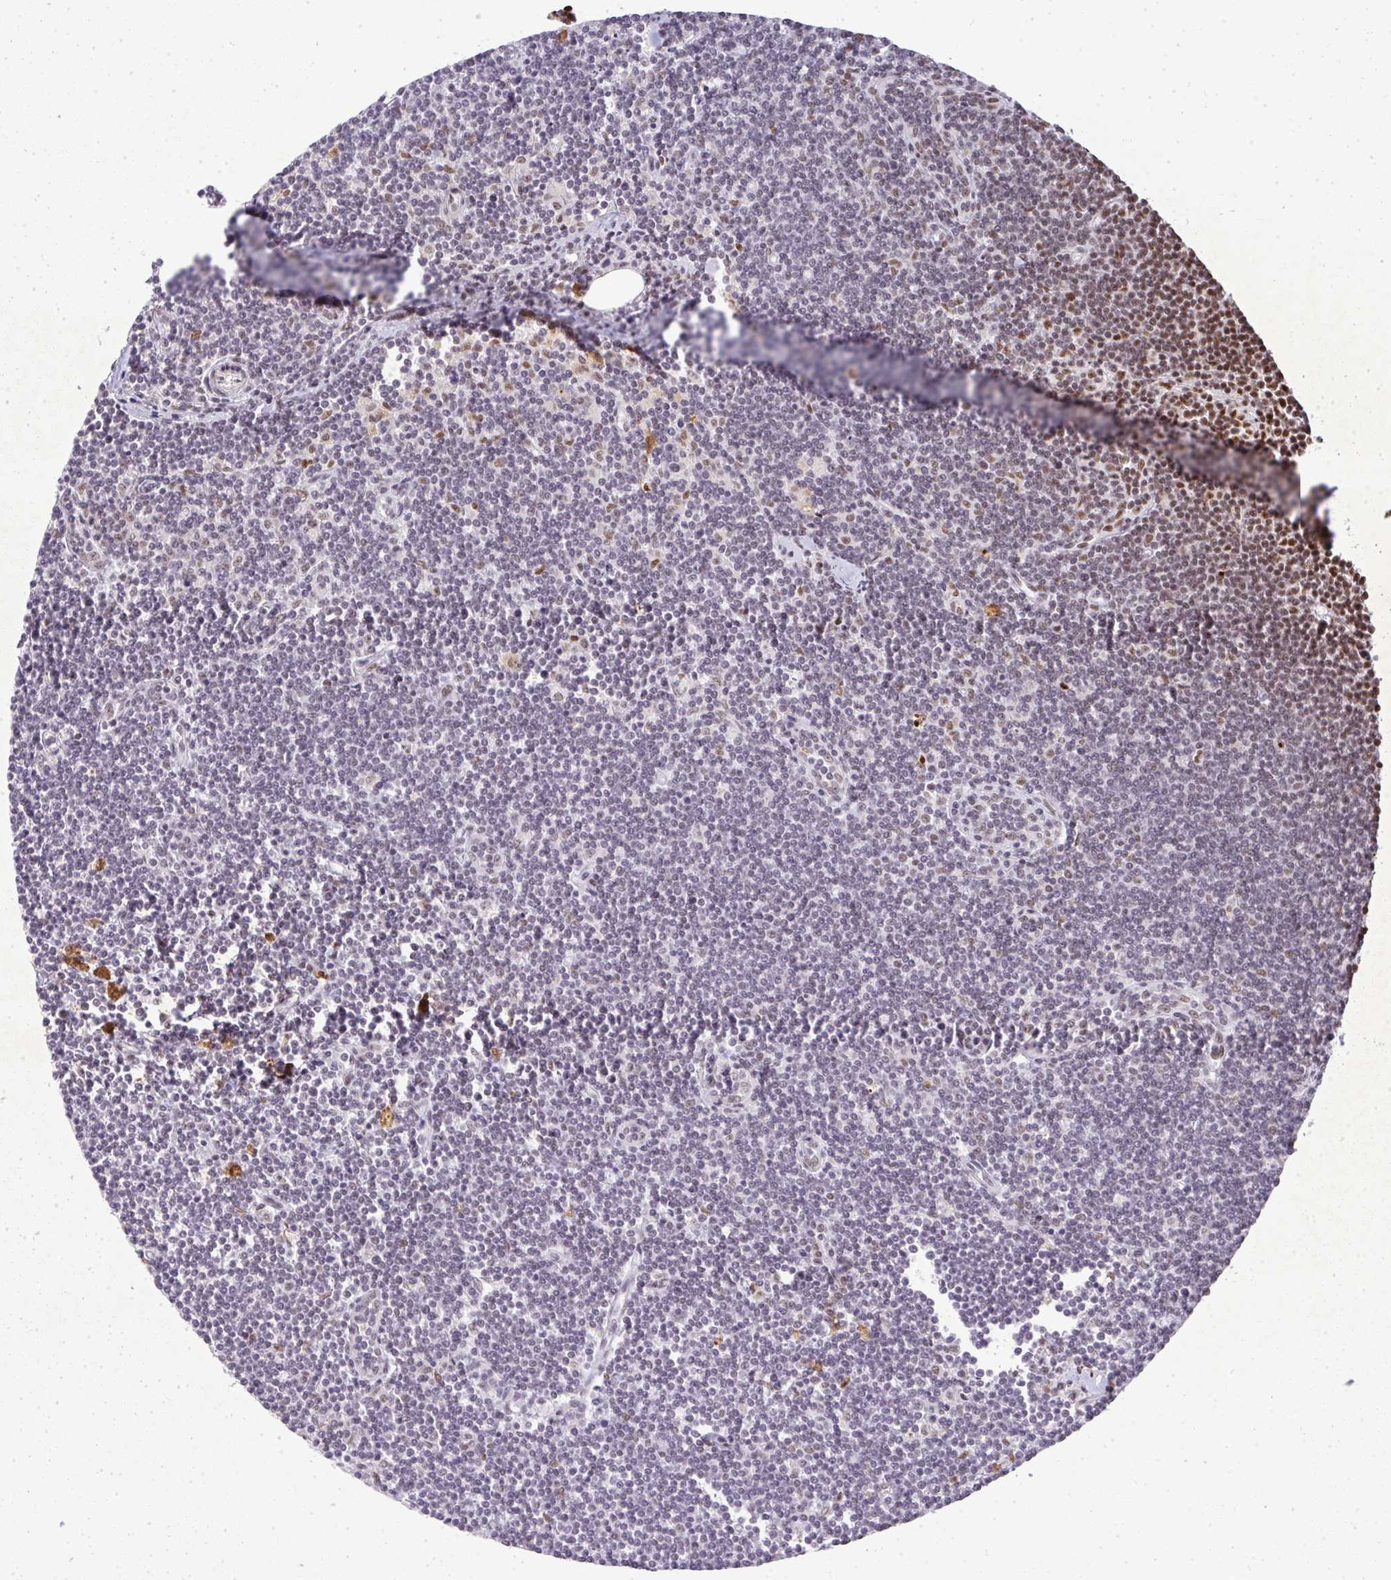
{"staining": {"intensity": "negative", "quantity": "none", "location": "none"}, "tissue": "lymphoma", "cell_type": "Tumor cells", "image_type": "cancer", "snomed": [{"axis": "morphology", "description": "Malignant lymphoma, non-Hodgkin's type, Low grade"}, {"axis": "topography", "description": "Lymph node"}], "caption": "Lymphoma was stained to show a protein in brown. There is no significant staining in tumor cells.", "gene": "U2AF1", "patient": {"sex": "female", "age": 73}}